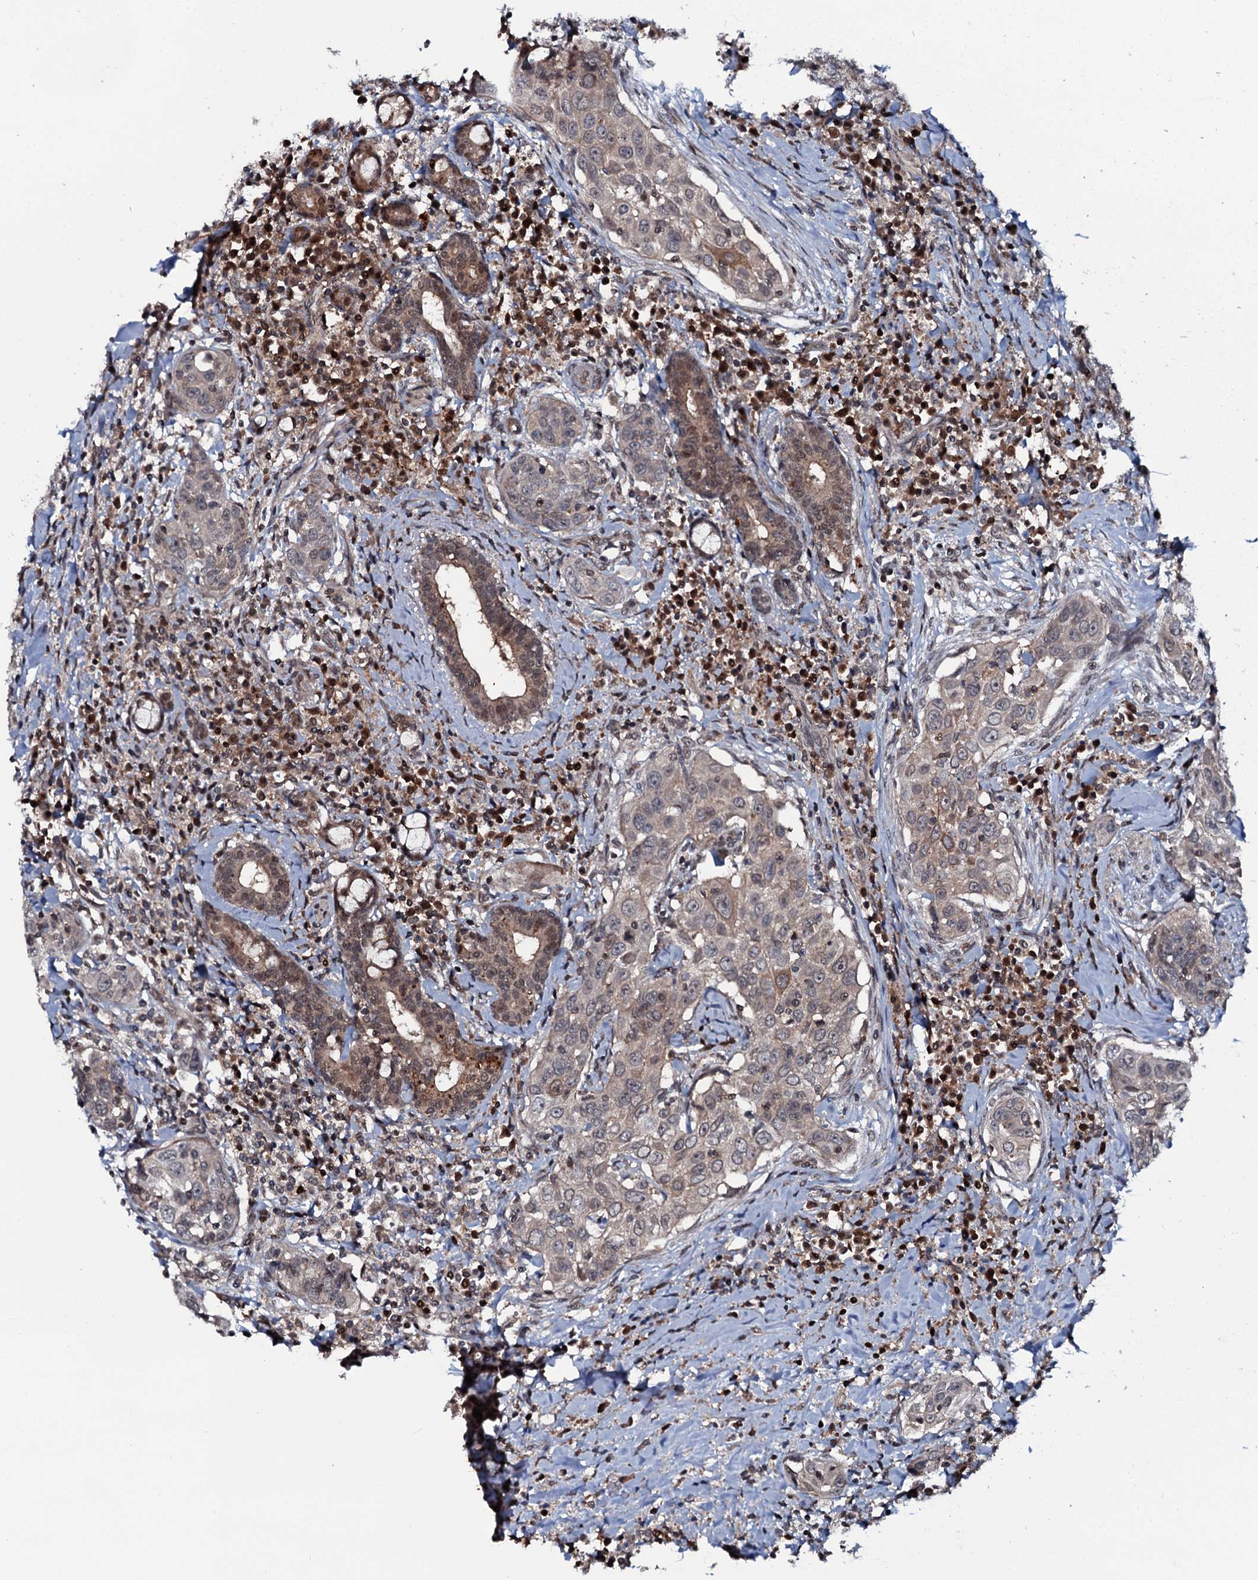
{"staining": {"intensity": "moderate", "quantity": "<25%", "location": "cytoplasmic/membranous"}, "tissue": "head and neck cancer", "cell_type": "Tumor cells", "image_type": "cancer", "snomed": [{"axis": "morphology", "description": "Squamous cell carcinoma, NOS"}, {"axis": "topography", "description": "Oral tissue"}, {"axis": "topography", "description": "Head-Neck"}], "caption": "A brown stain shows moderate cytoplasmic/membranous expression of a protein in head and neck squamous cell carcinoma tumor cells. (Brightfield microscopy of DAB IHC at high magnification).", "gene": "HDDC3", "patient": {"sex": "female", "age": 50}}